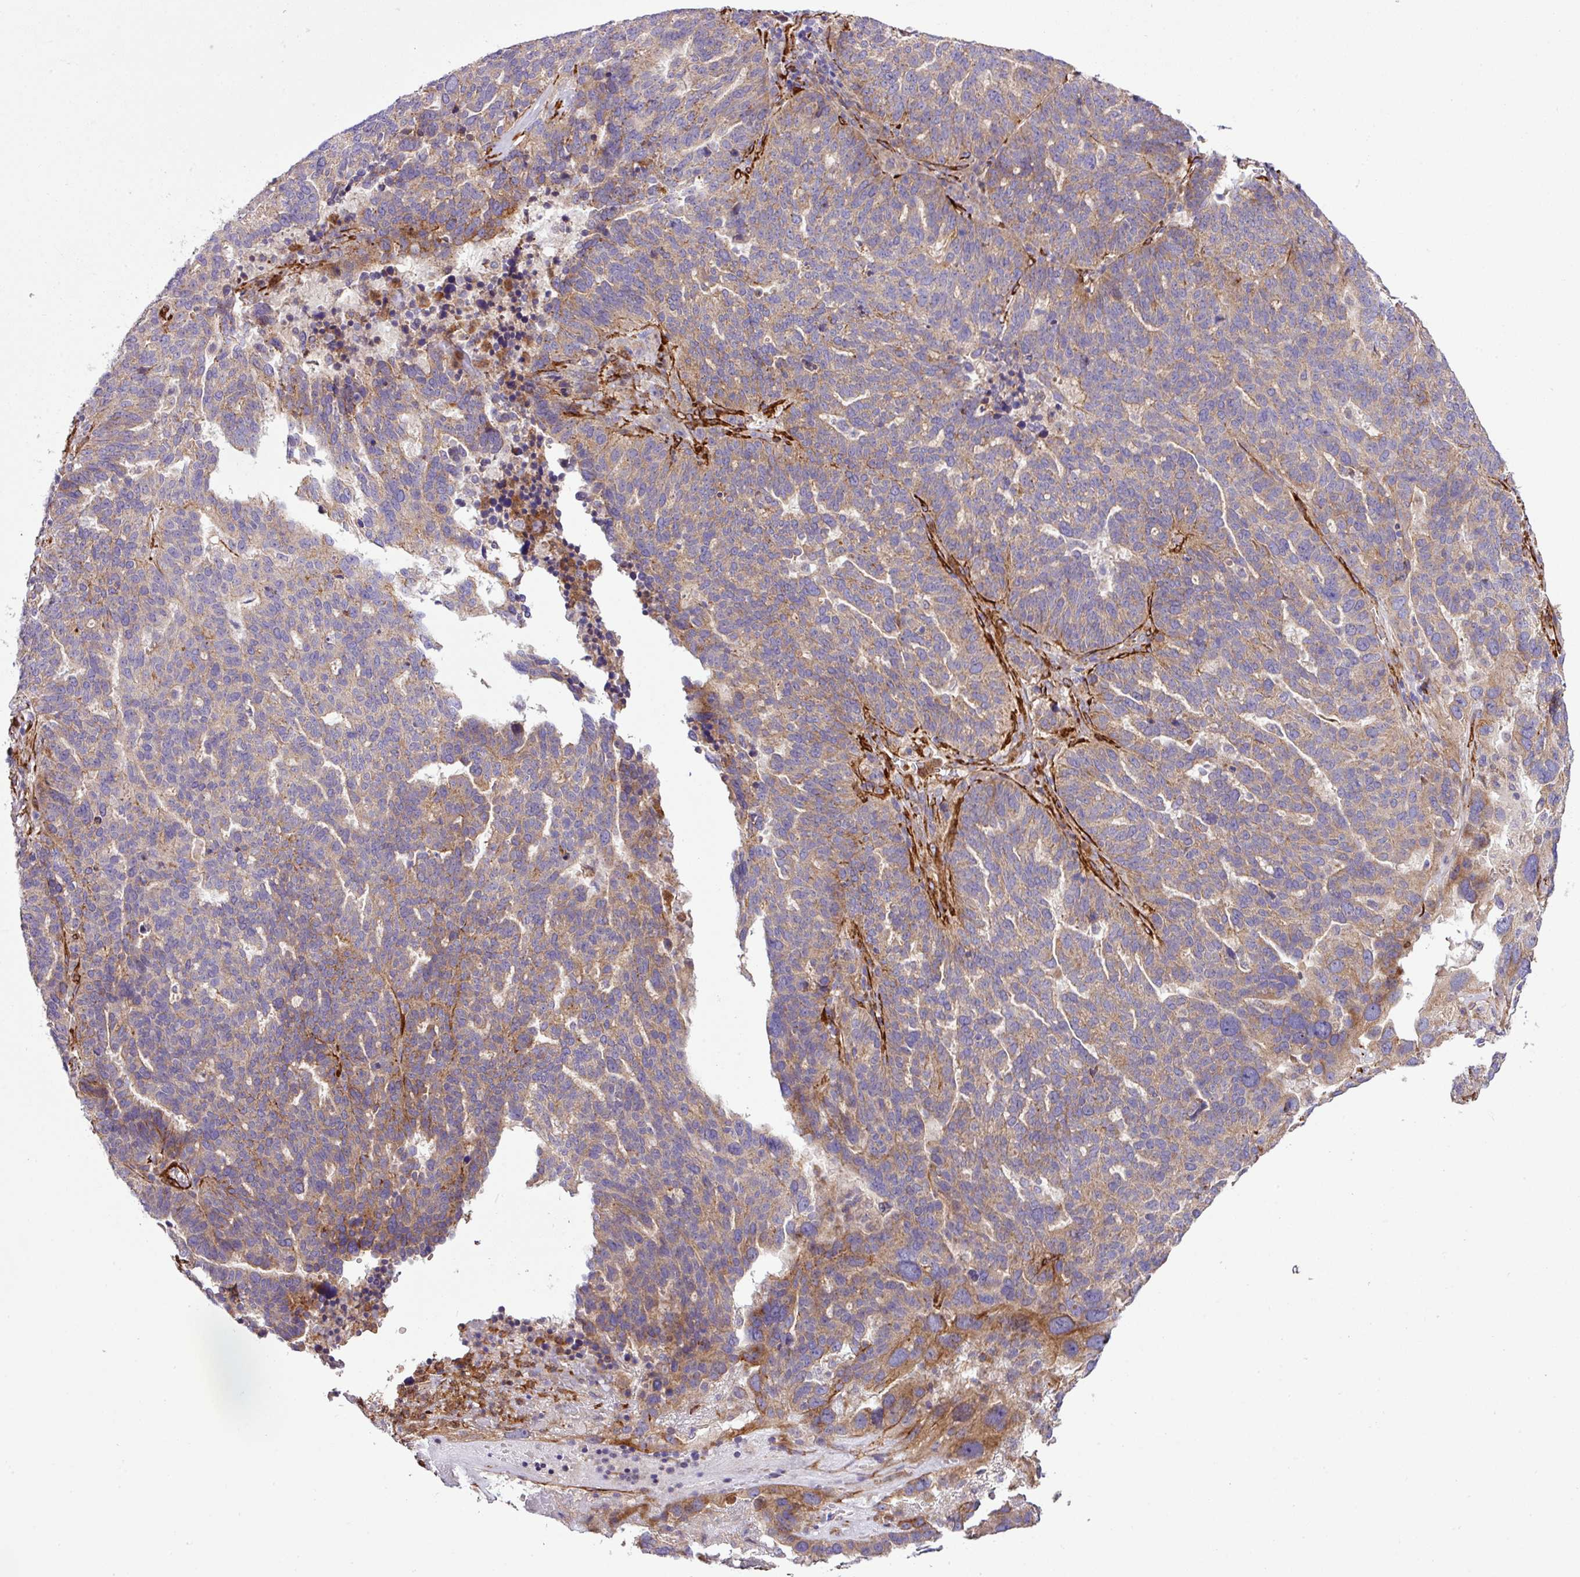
{"staining": {"intensity": "moderate", "quantity": "25%-75%", "location": "cytoplasmic/membranous"}, "tissue": "ovarian cancer", "cell_type": "Tumor cells", "image_type": "cancer", "snomed": [{"axis": "morphology", "description": "Cystadenocarcinoma, serous, NOS"}, {"axis": "topography", "description": "Ovary"}], "caption": "Ovarian cancer (serous cystadenocarcinoma) stained with DAB IHC reveals medium levels of moderate cytoplasmic/membranous positivity in approximately 25%-75% of tumor cells.", "gene": "FAM47E", "patient": {"sex": "female", "age": 59}}